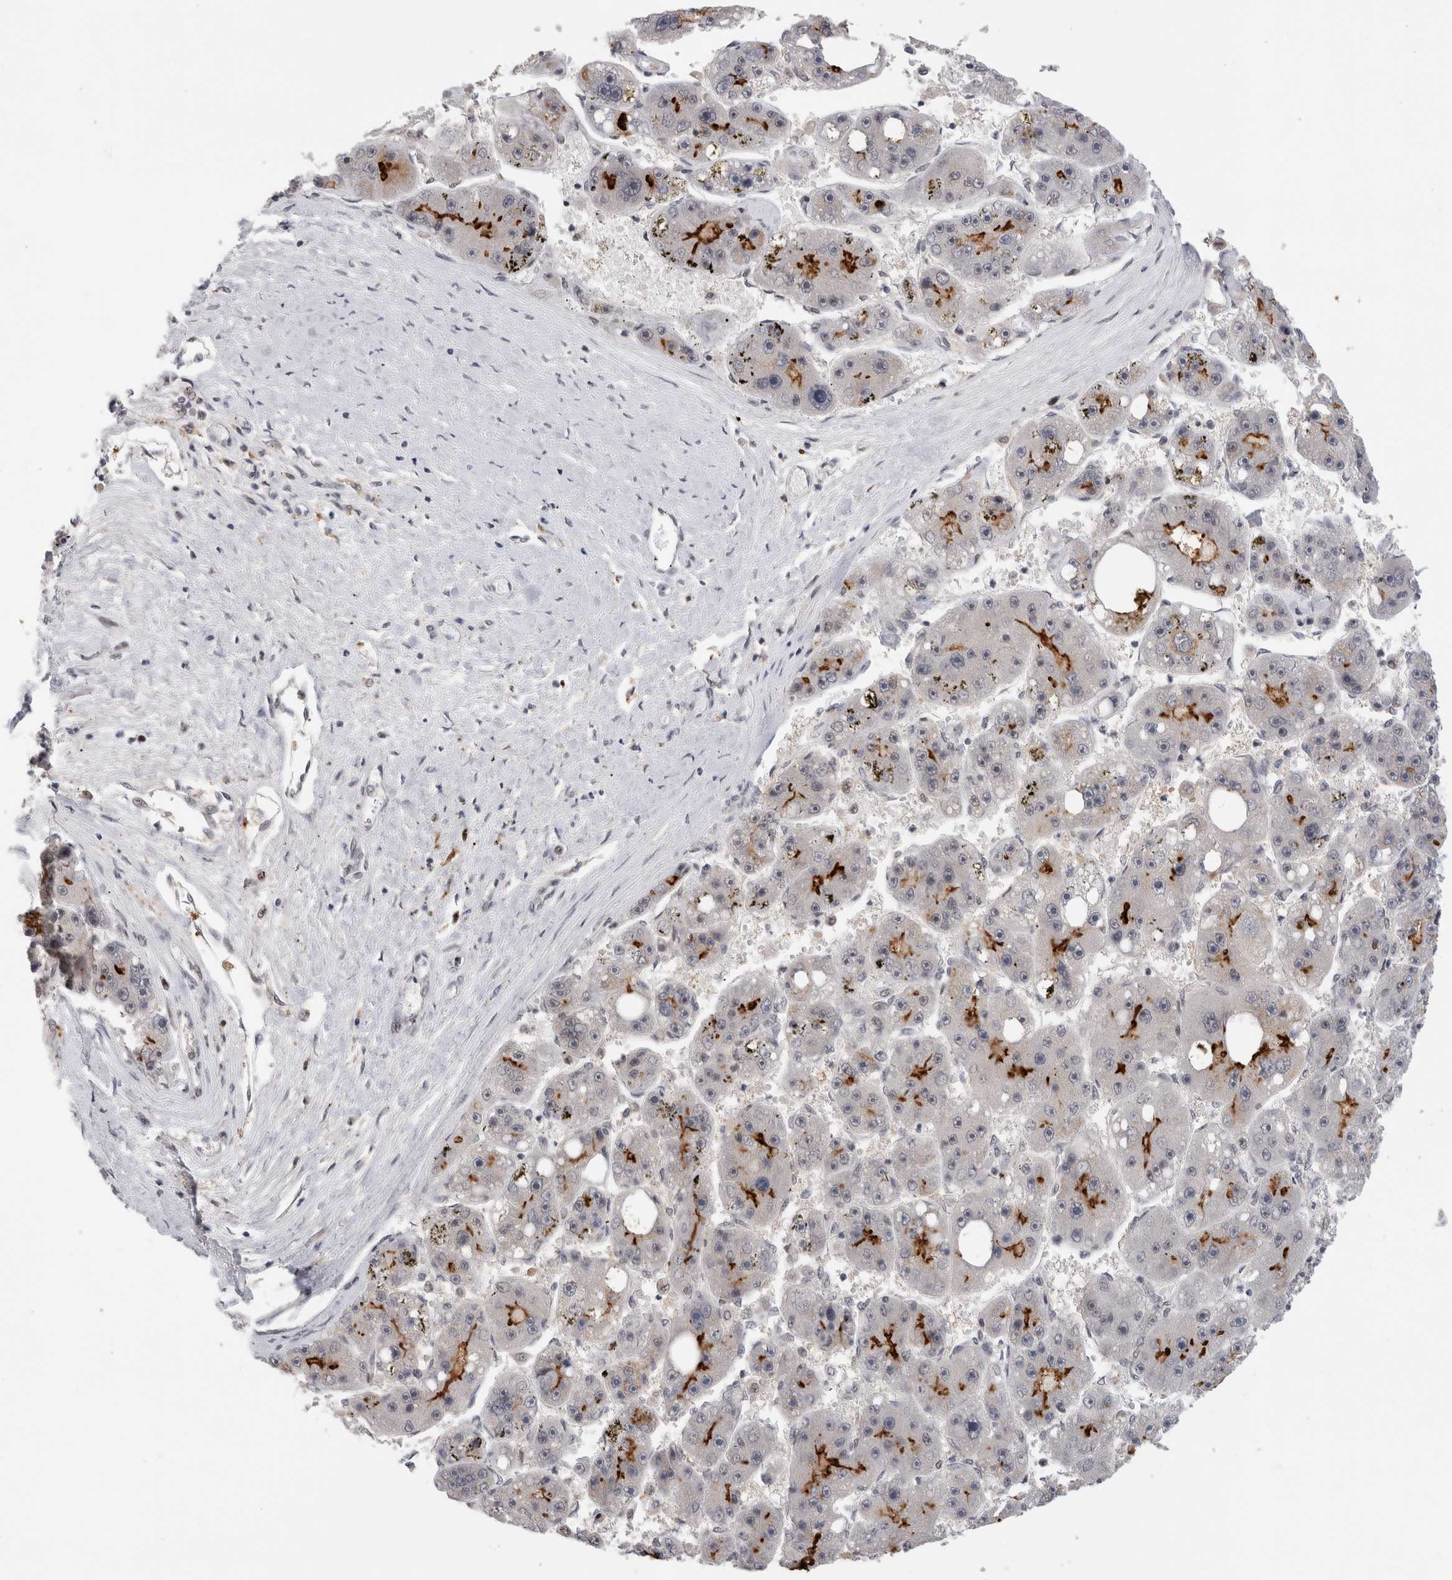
{"staining": {"intensity": "strong", "quantity": "<25%", "location": "cytoplasmic/membranous"}, "tissue": "liver cancer", "cell_type": "Tumor cells", "image_type": "cancer", "snomed": [{"axis": "morphology", "description": "Carcinoma, Hepatocellular, NOS"}, {"axis": "topography", "description": "Liver"}], "caption": "Hepatocellular carcinoma (liver) tissue exhibits strong cytoplasmic/membranous expression in about <25% of tumor cells", "gene": "ZNF521", "patient": {"sex": "female", "age": 61}}